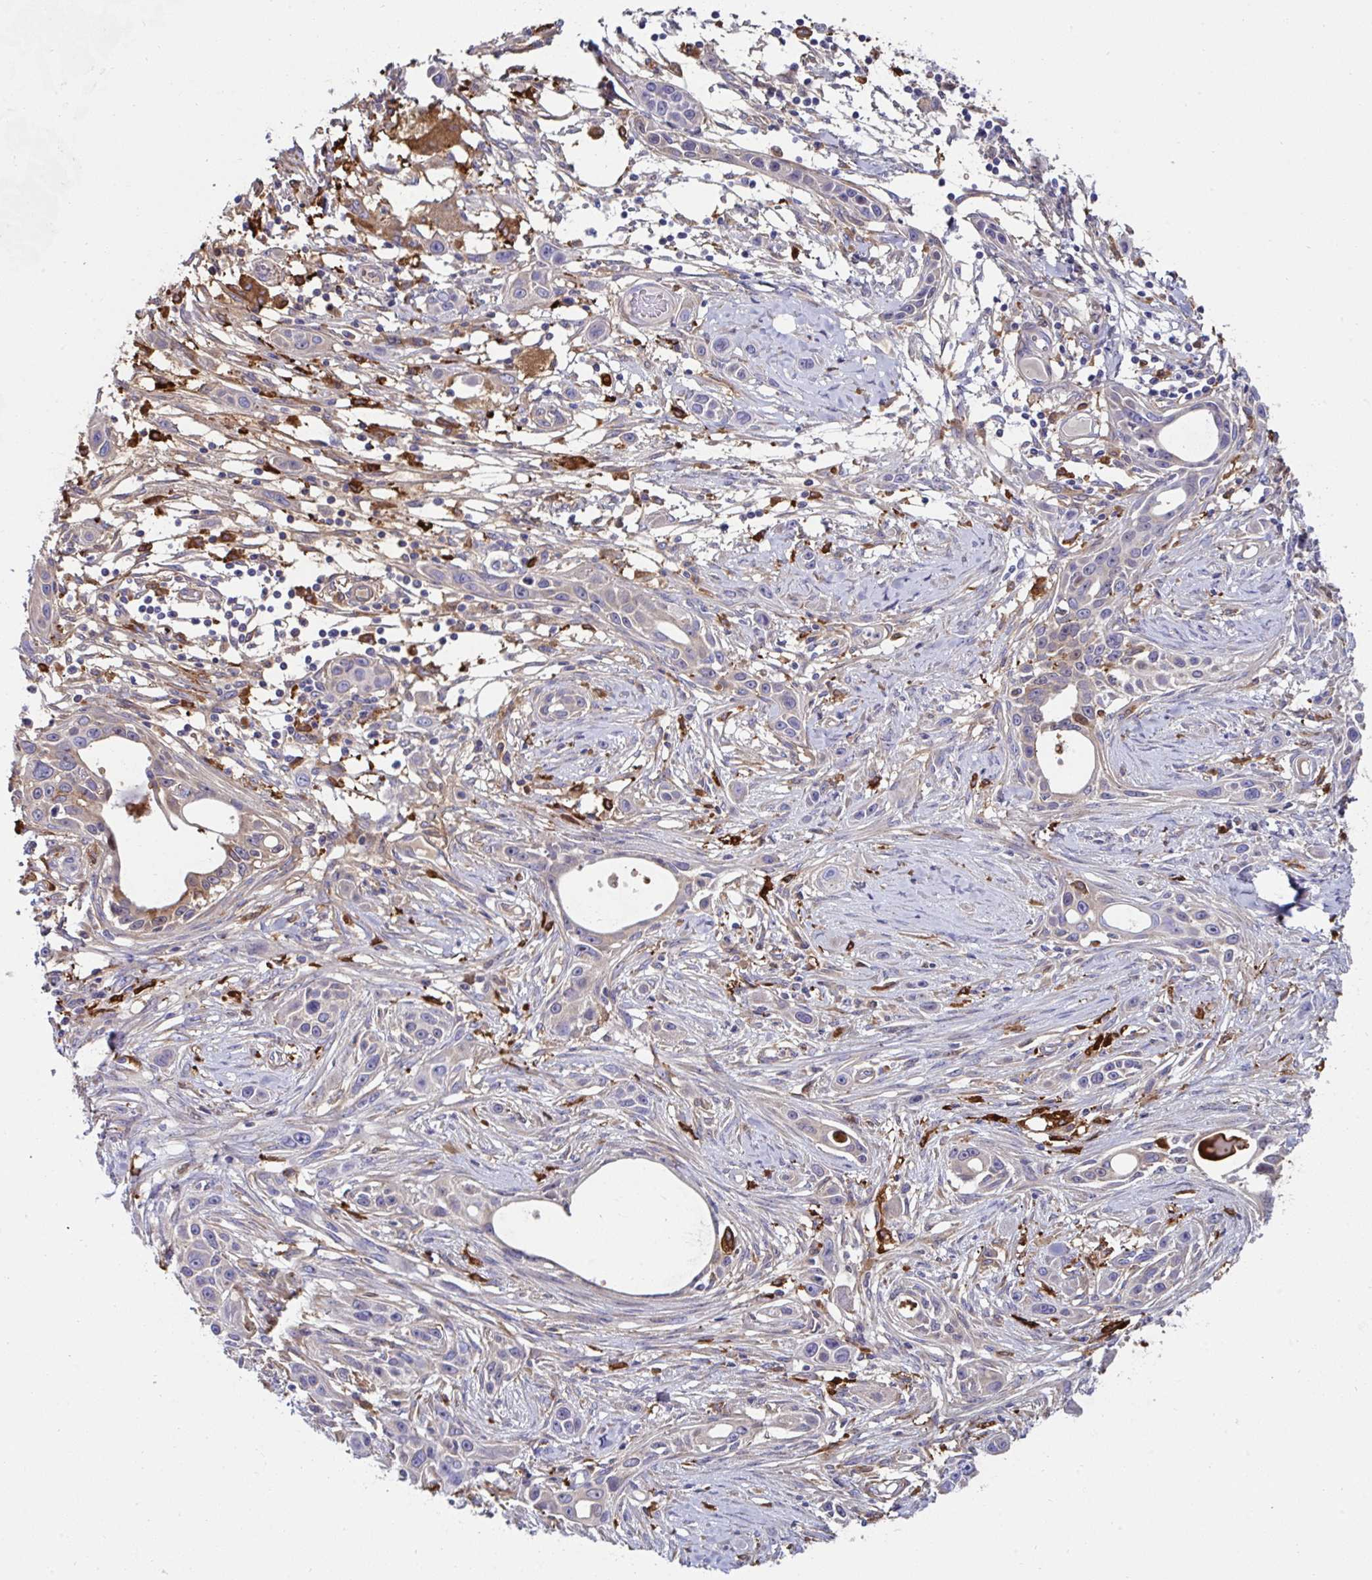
{"staining": {"intensity": "negative", "quantity": "none", "location": "none"}, "tissue": "skin cancer", "cell_type": "Tumor cells", "image_type": "cancer", "snomed": [{"axis": "morphology", "description": "Squamous cell carcinoma, NOS"}, {"axis": "topography", "description": "Skin"}], "caption": "Tumor cells are negative for brown protein staining in squamous cell carcinoma (skin). The staining is performed using DAB (3,3'-diaminobenzidine) brown chromogen with nuclei counter-stained in using hematoxylin.", "gene": "FBXL13", "patient": {"sex": "female", "age": 69}}